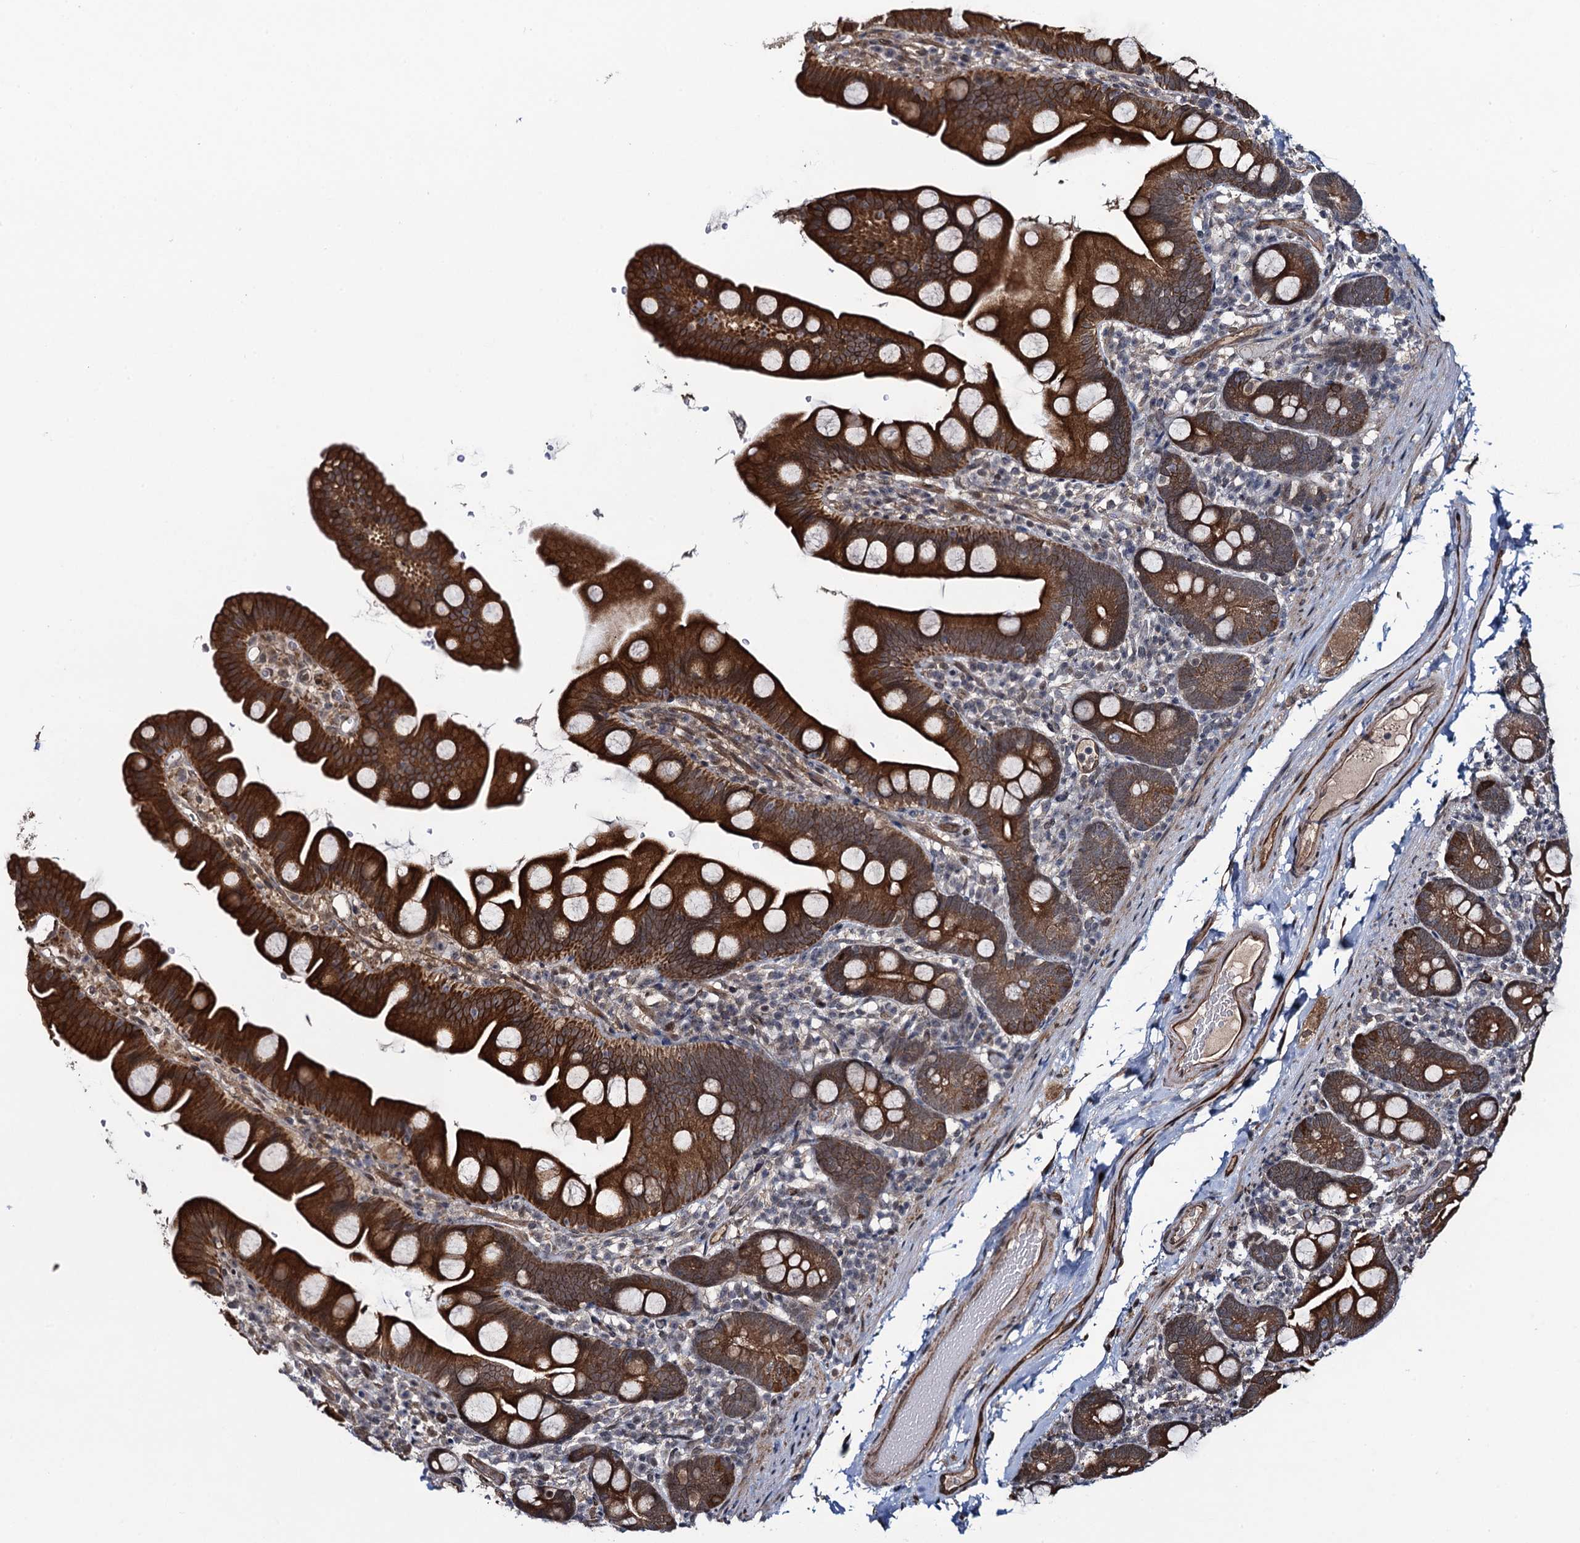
{"staining": {"intensity": "strong", "quantity": ">75%", "location": "cytoplasmic/membranous"}, "tissue": "small intestine", "cell_type": "Glandular cells", "image_type": "normal", "snomed": [{"axis": "morphology", "description": "Normal tissue, NOS"}, {"axis": "topography", "description": "Small intestine"}], "caption": "Unremarkable small intestine was stained to show a protein in brown. There is high levels of strong cytoplasmic/membranous expression in approximately >75% of glandular cells.", "gene": "EVX2", "patient": {"sex": "female", "age": 68}}